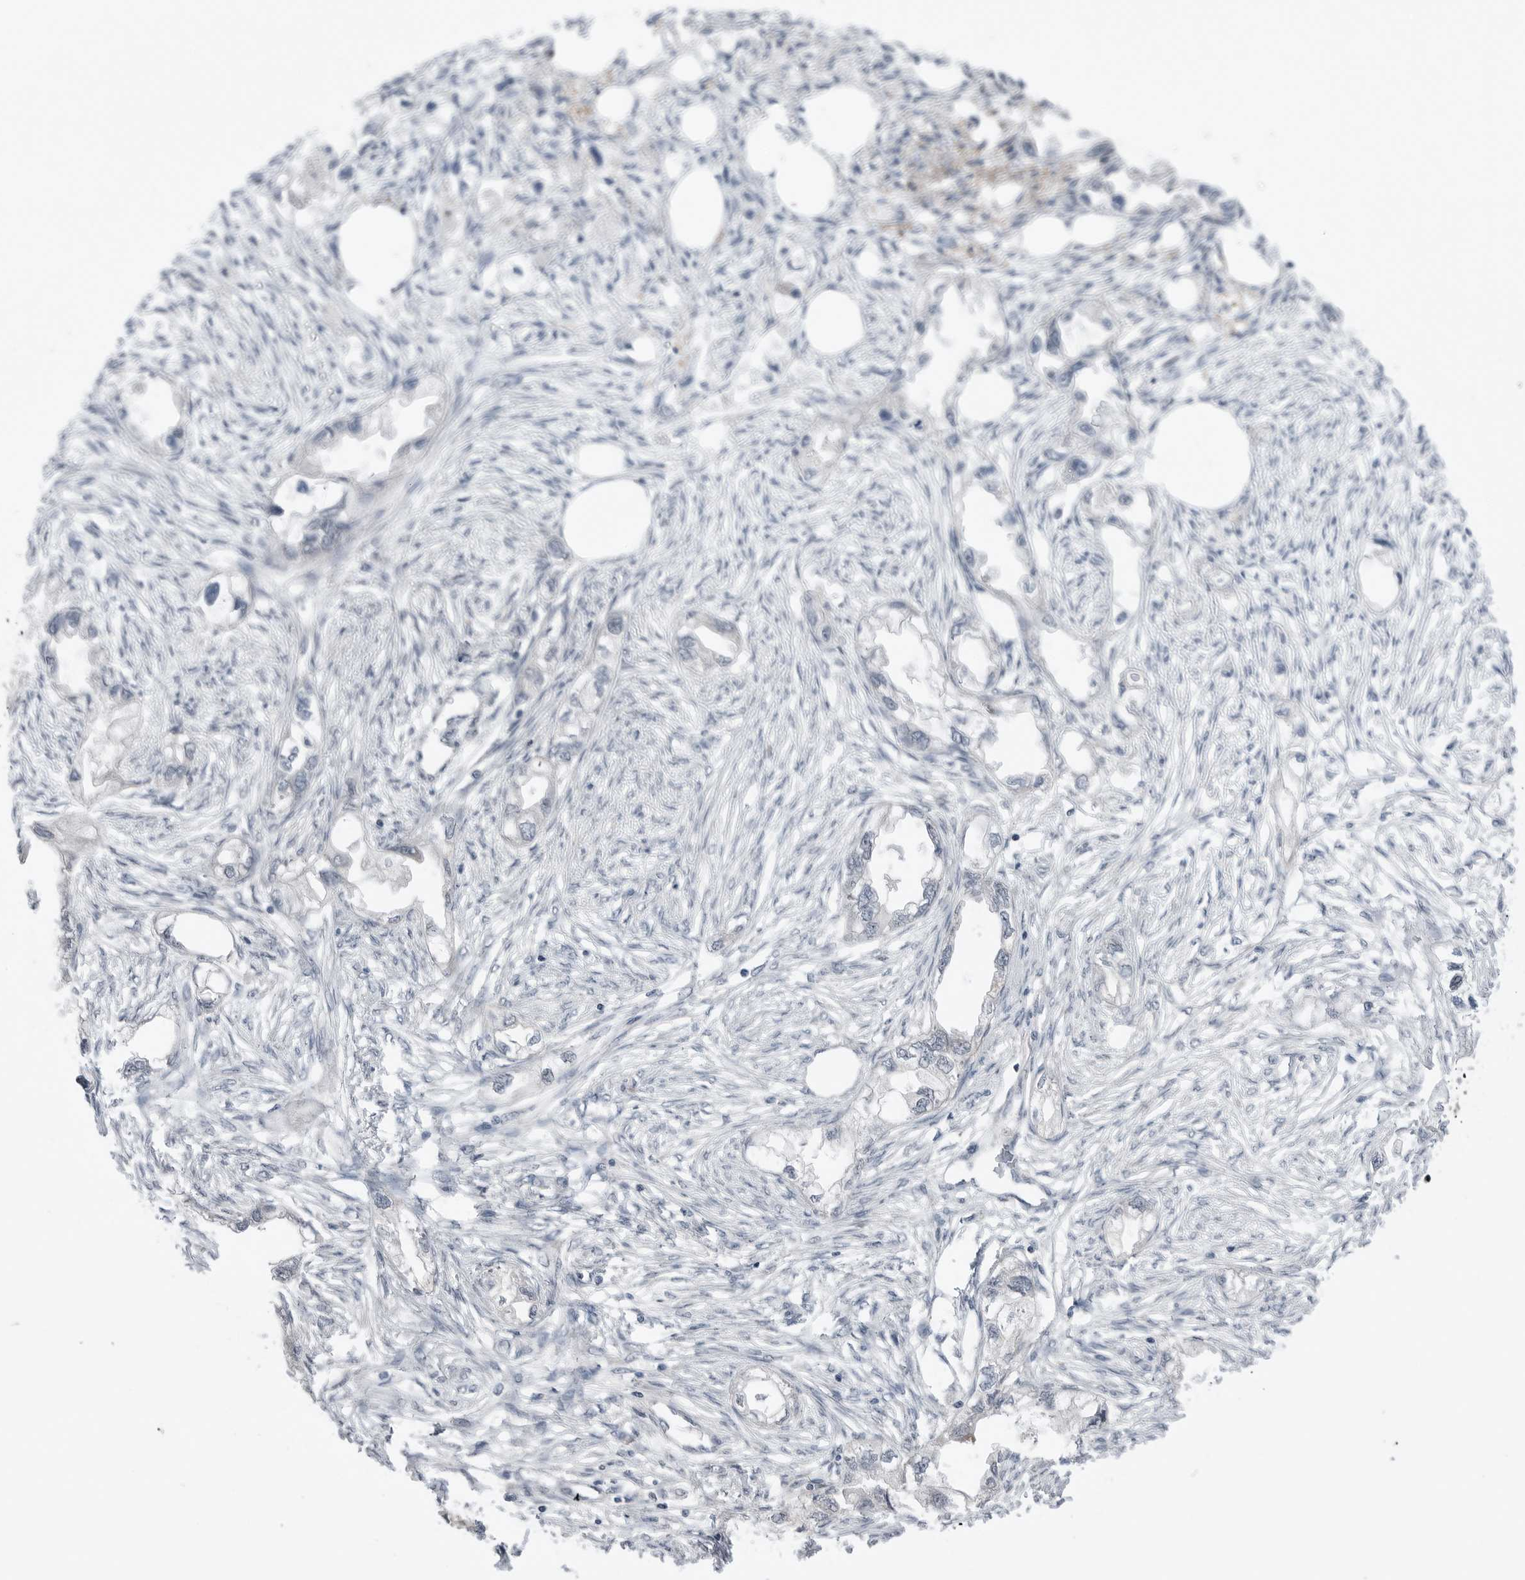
{"staining": {"intensity": "negative", "quantity": "none", "location": "none"}, "tissue": "endometrial cancer", "cell_type": "Tumor cells", "image_type": "cancer", "snomed": [{"axis": "morphology", "description": "Adenocarcinoma, NOS"}, {"axis": "morphology", "description": "Adenocarcinoma, metastatic, NOS"}, {"axis": "topography", "description": "Adipose tissue"}, {"axis": "topography", "description": "Endometrium"}], "caption": "Immunohistochemistry (IHC) histopathology image of endometrial cancer (adenocarcinoma) stained for a protein (brown), which reveals no expression in tumor cells.", "gene": "NTAQ1", "patient": {"sex": "female", "age": 67}}